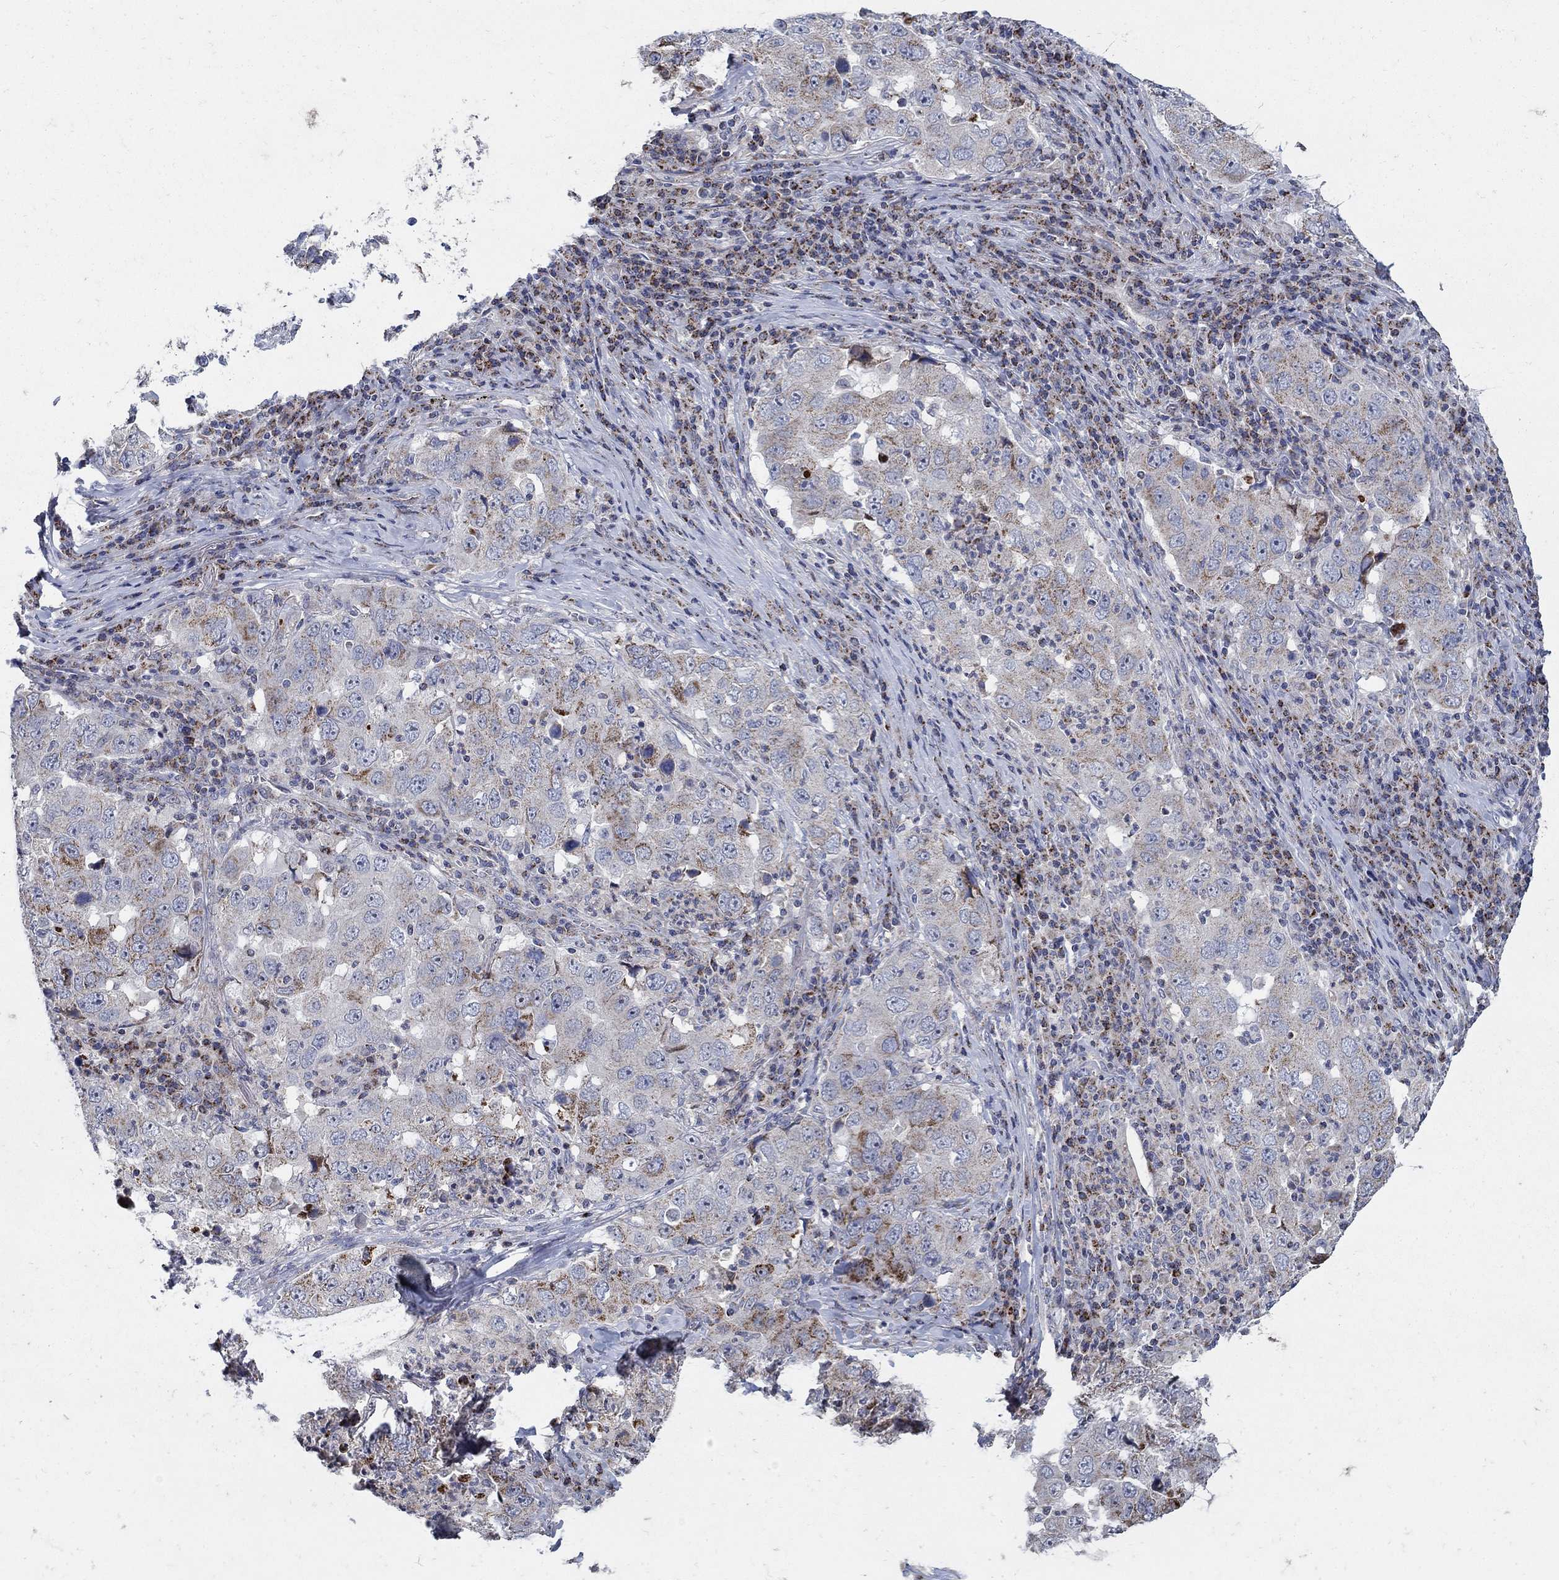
{"staining": {"intensity": "strong", "quantity": "25%-75%", "location": "cytoplasmic/membranous"}, "tissue": "lung cancer", "cell_type": "Tumor cells", "image_type": "cancer", "snomed": [{"axis": "morphology", "description": "Adenocarcinoma, NOS"}, {"axis": "topography", "description": "Lung"}], "caption": "Immunohistochemistry micrograph of lung cancer (adenocarcinoma) stained for a protein (brown), which displays high levels of strong cytoplasmic/membranous expression in about 25%-75% of tumor cells.", "gene": "HMX2", "patient": {"sex": "male", "age": 73}}